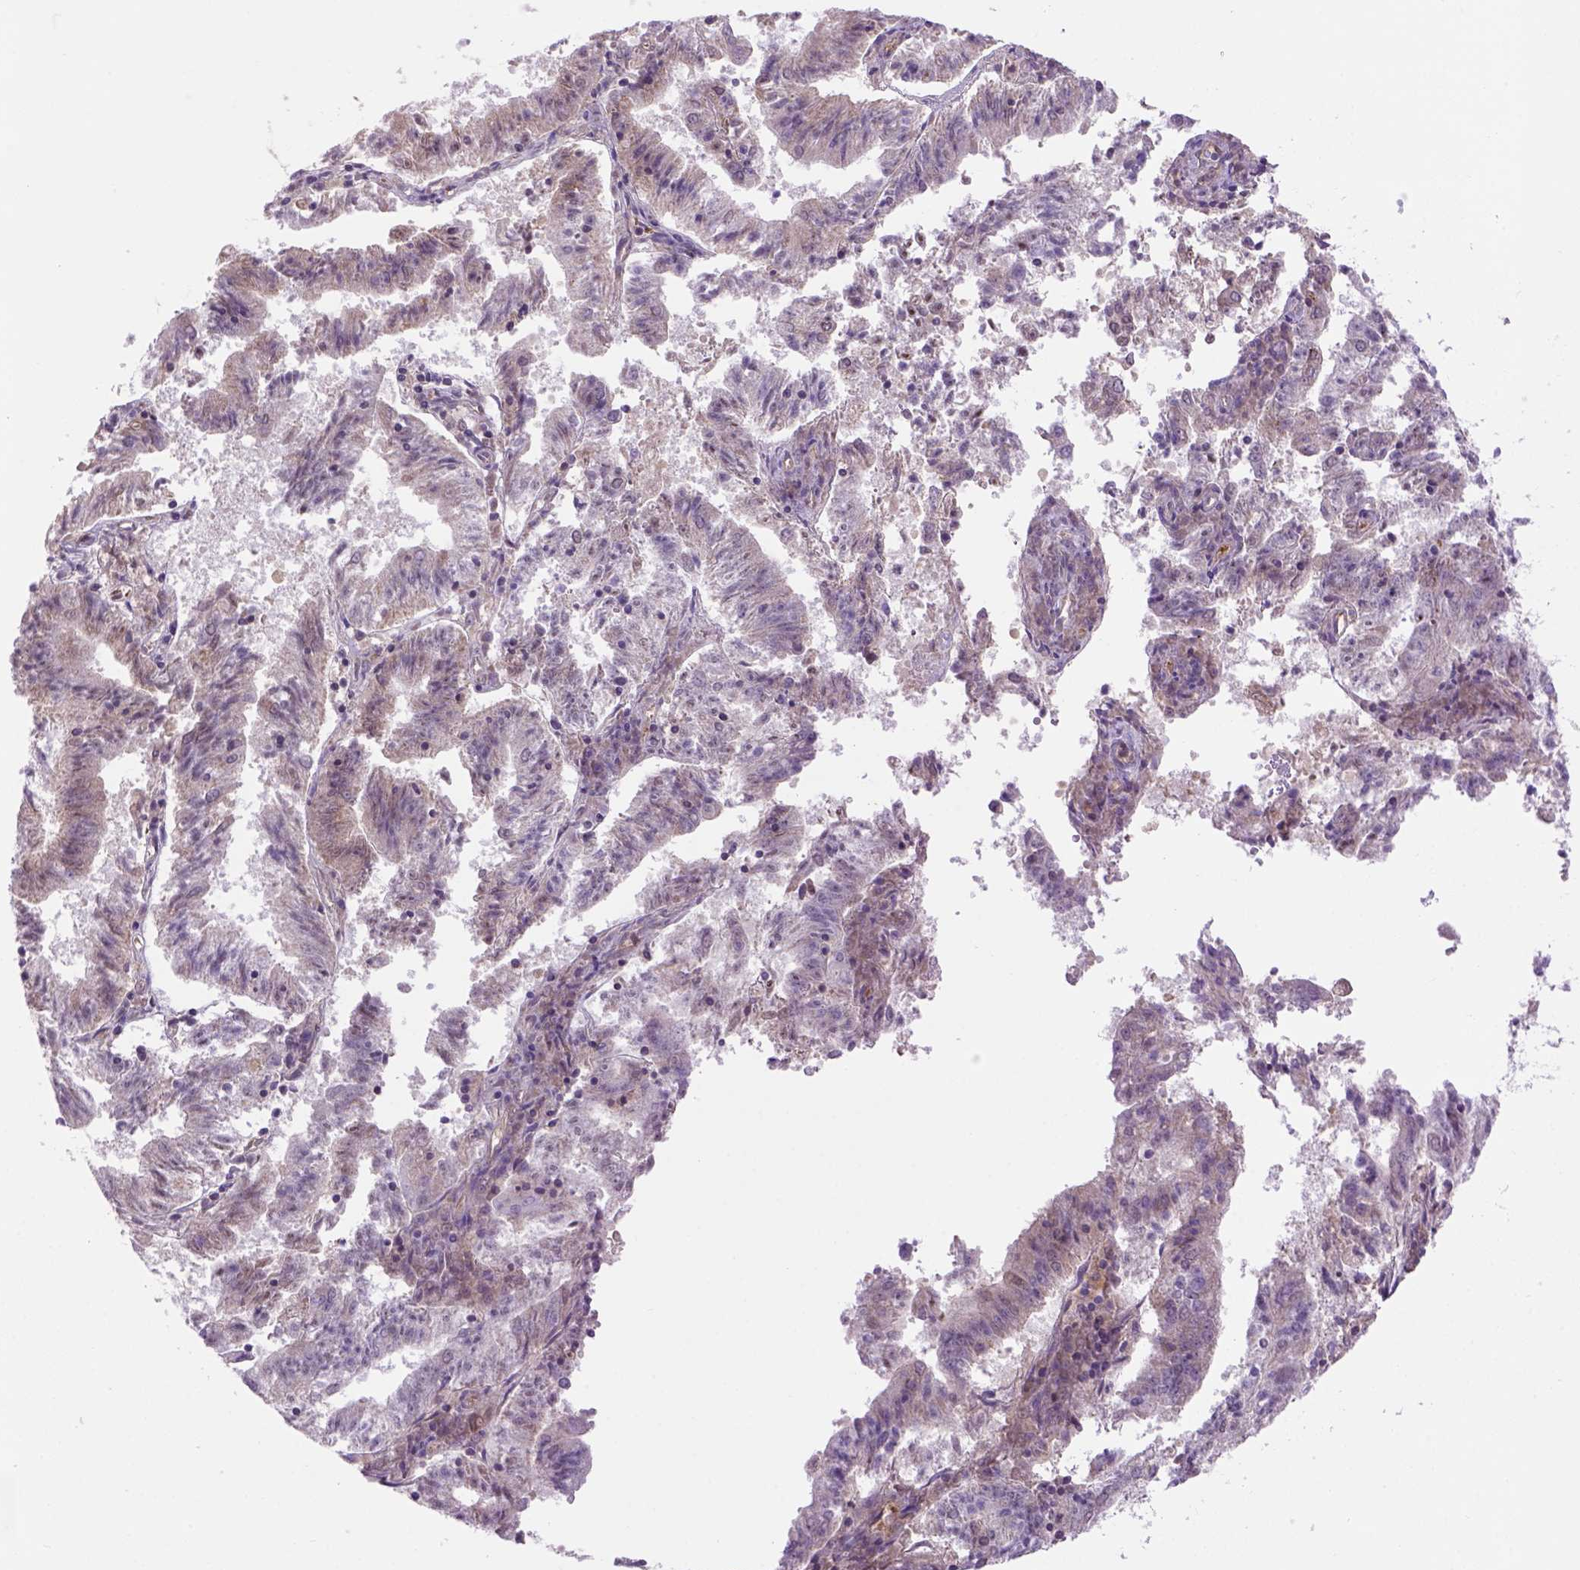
{"staining": {"intensity": "negative", "quantity": "none", "location": "none"}, "tissue": "endometrial cancer", "cell_type": "Tumor cells", "image_type": "cancer", "snomed": [{"axis": "morphology", "description": "Adenocarcinoma, NOS"}, {"axis": "topography", "description": "Endometrium"}], "caption": "High power microscopy image of an IHC micrograph of endometrial cancer (adenocarcinoma), revealing no significant positivity in tumor cells. (DAB (3,3'-diaminobenzidine) IHC visualized using brightfield microscopy, high magnification).", "gene": "CASKIN2", "patient": {"sex": "female", "age": 82}}